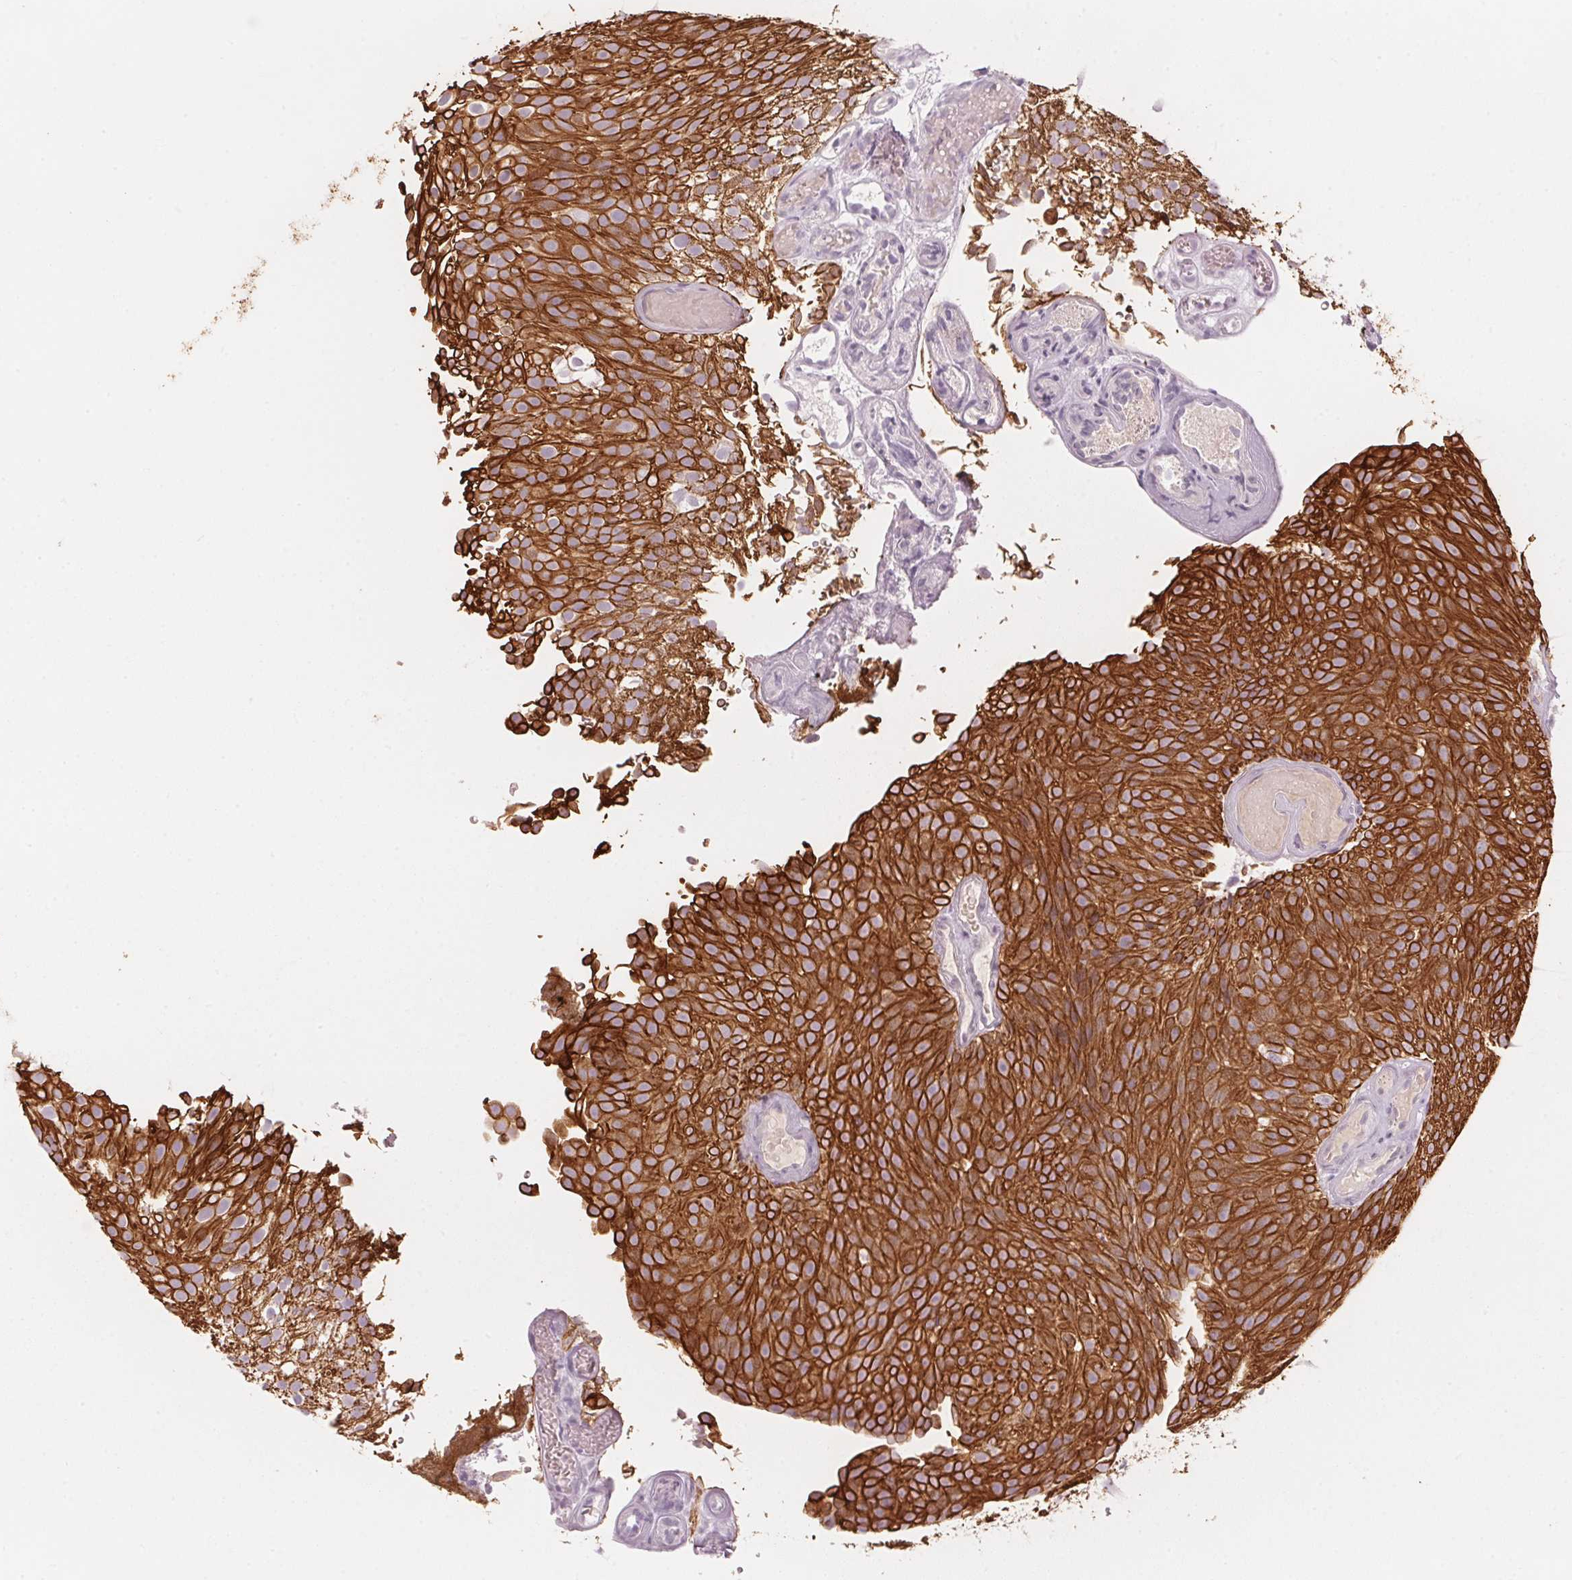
{"staining": {"intensity": "strong", "quantity": ">75%", "location": "cytoplasmic/membranous"}, "tissue": "urothelial cancer", "cell_type": "Tumor cells", "image_type": "cancer", "snomed": [{"axis": "morphology", "description": "Urothelial carcinoma, Low grade"}, {"axis": "topography", "description": "Urinary bladder"}], "caption": "Immunohistochemistry (IHC) histopathology image of urothelial carcinoma (low-grade) stained for a protein (brown), which displays high levels of strong cytoplasmic/membranous positivity in approximately >75% of tumor cells.", "gene": "SCTR", "patient": {"sex": "male", "age": 78}}